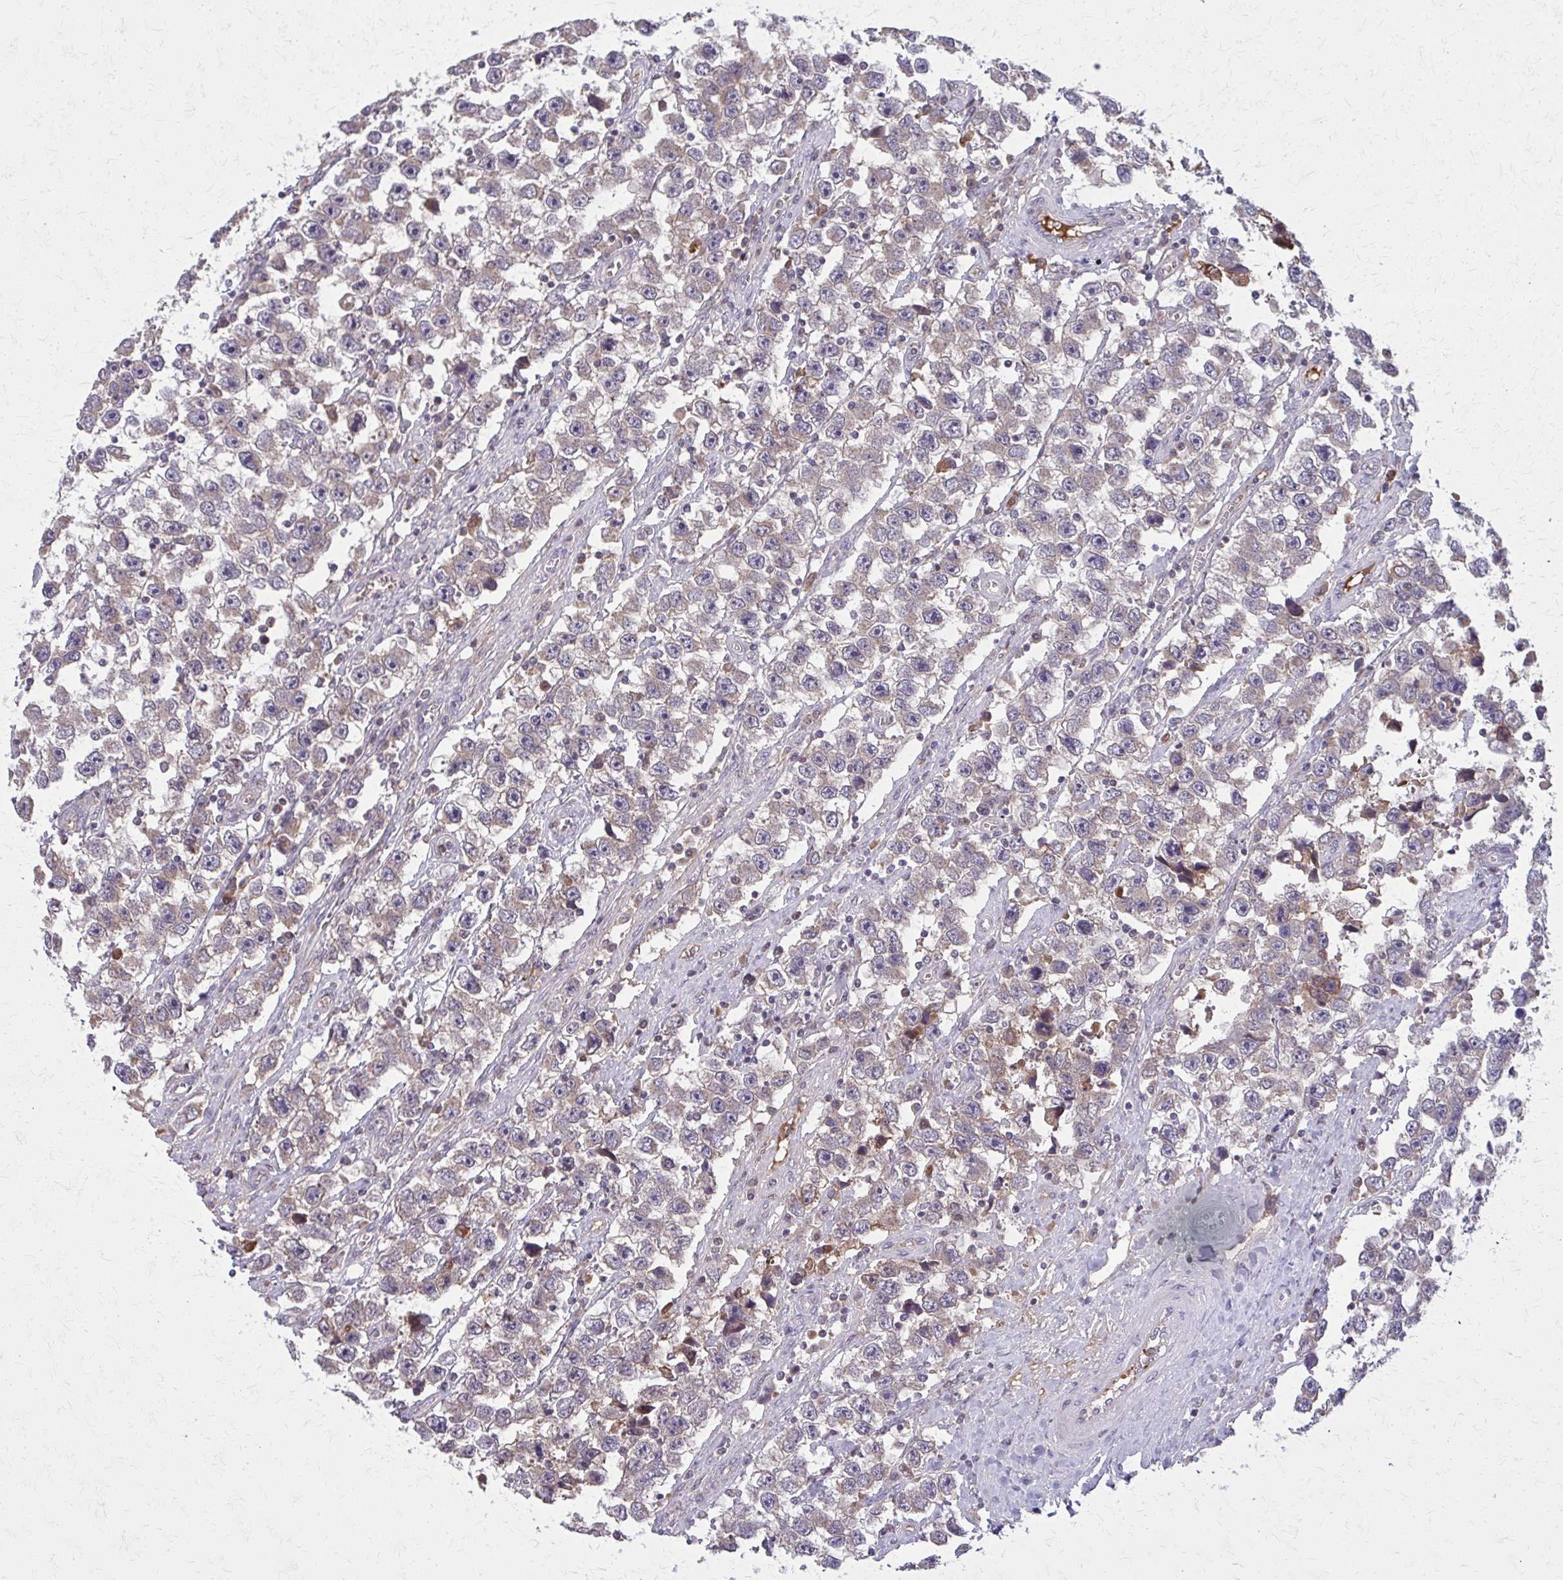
{"staining": {"intensity": "weak", "quantity": "25%-75%", "location": "cytoplasmic/membranous"}, "tissue": "testis cancer", "cell_type": "Tumor cells", "image_type": "cancer", "snomed": [{"axis": "morphology", "description": "Seminoma, NOS"}, {"axis": "topography", "description": "Testis"}], "caption": "Immunohistochemistry (IHC) of human testis seminoma displays low levels of weak cytoplasmic/membranous positivity in about 25%-75% of tumor cells. (Brightfield microscopy of DAB IHC at high magnification).", "gene": "NRBF2", "patient": {"sex": "male", "age": 33}}